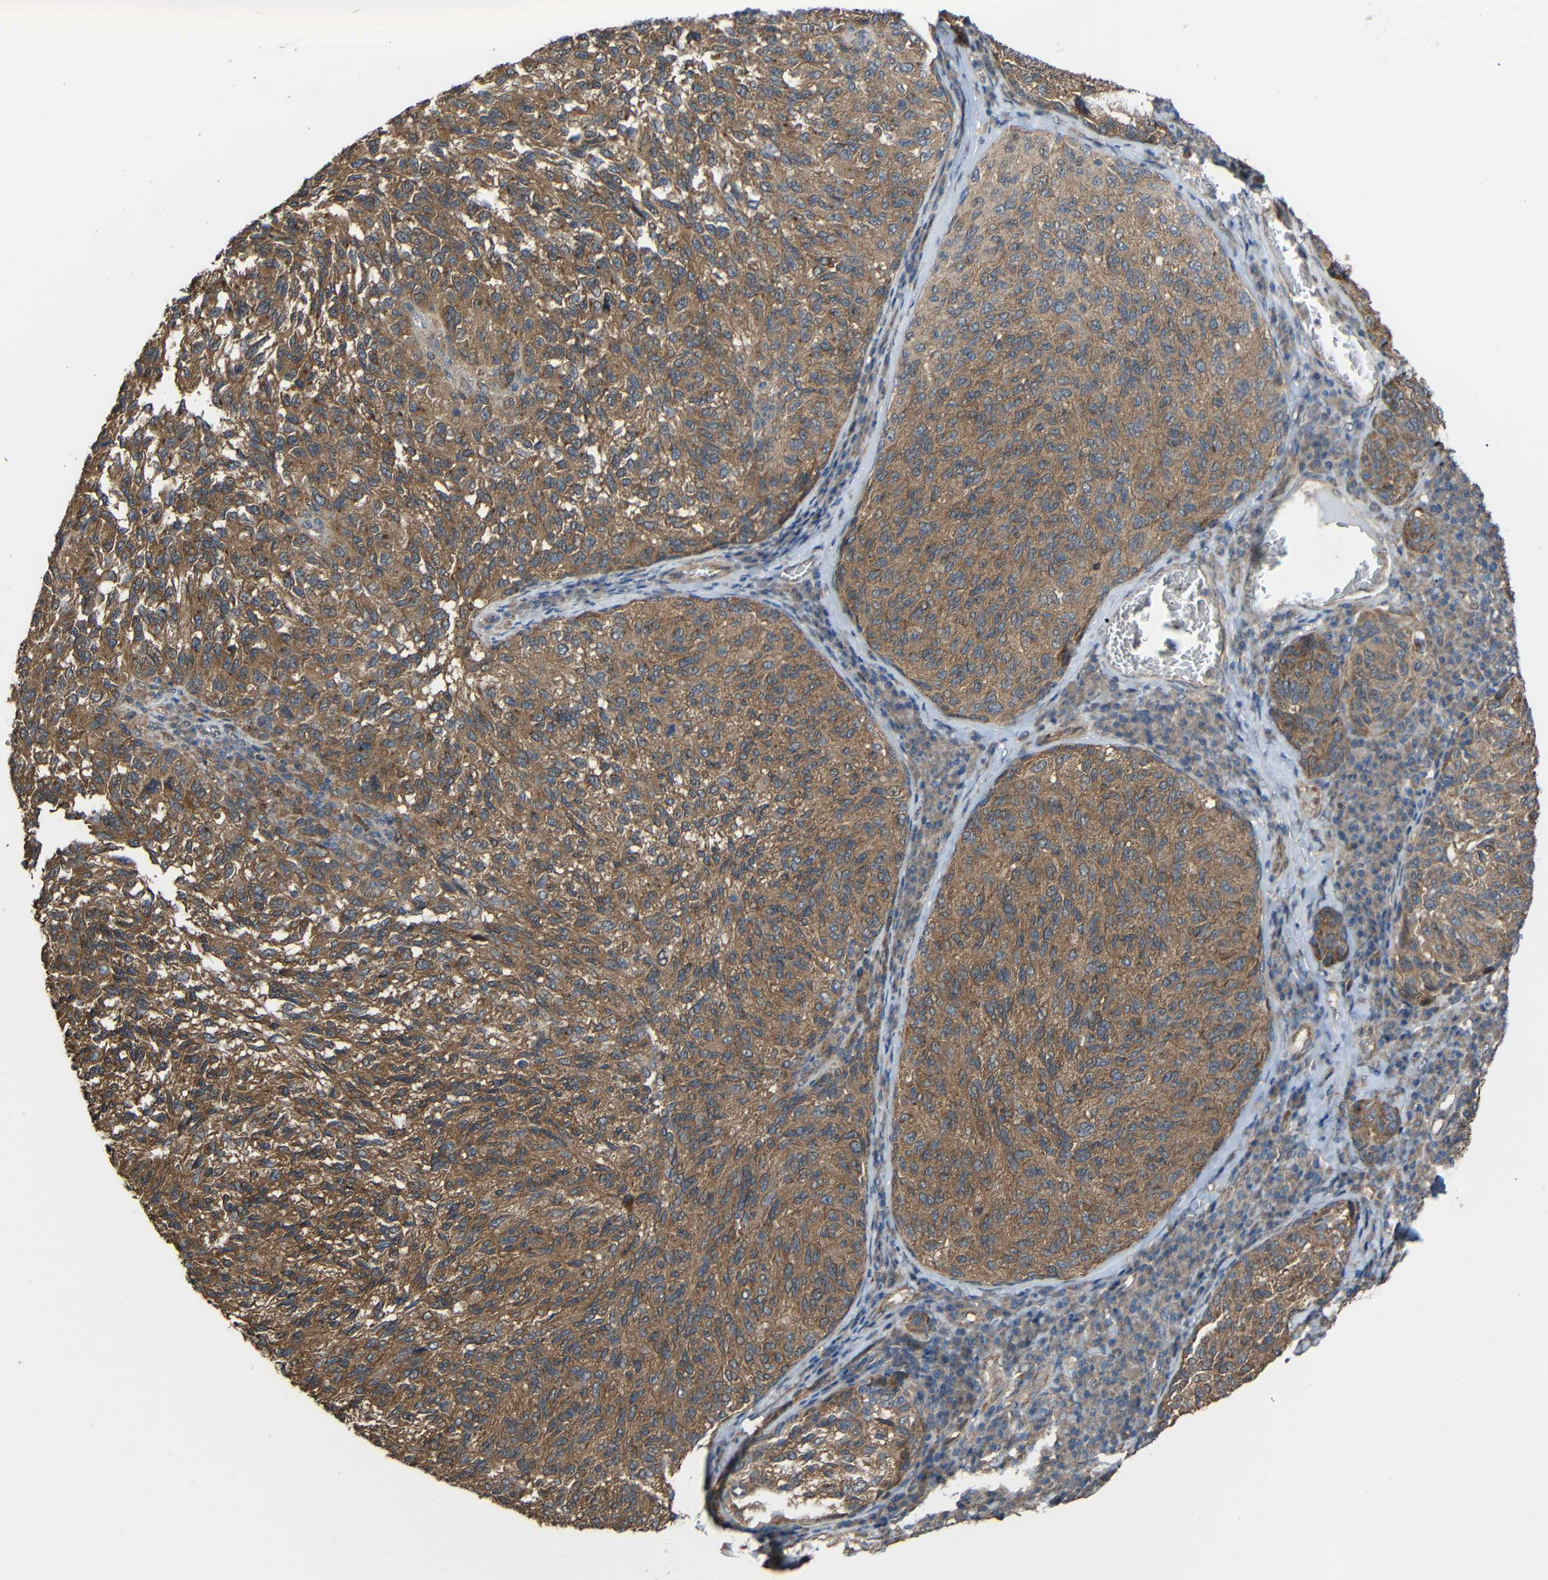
{"staining": {"intensity": "moderate", "quantity": ">75%", "location": "cytoplasmic/membranous"}, "tissue": "melanoma", "cell_type": "Tumor cells", "image_type": "cancer", "snomed": [{"axis": "morphology", "description": "Malignant melanoma, NOS"}, {"axis": "topography", "description": "Skin"}], "caption": "Immunohistochemical staining of melanoma demonstrates medium levels of moderate cytoplasmic/membranous protein staining in approximately >75% of tumor cells.", "gene": "CHST9", "patient": {"sex": "female", "age": 73}}